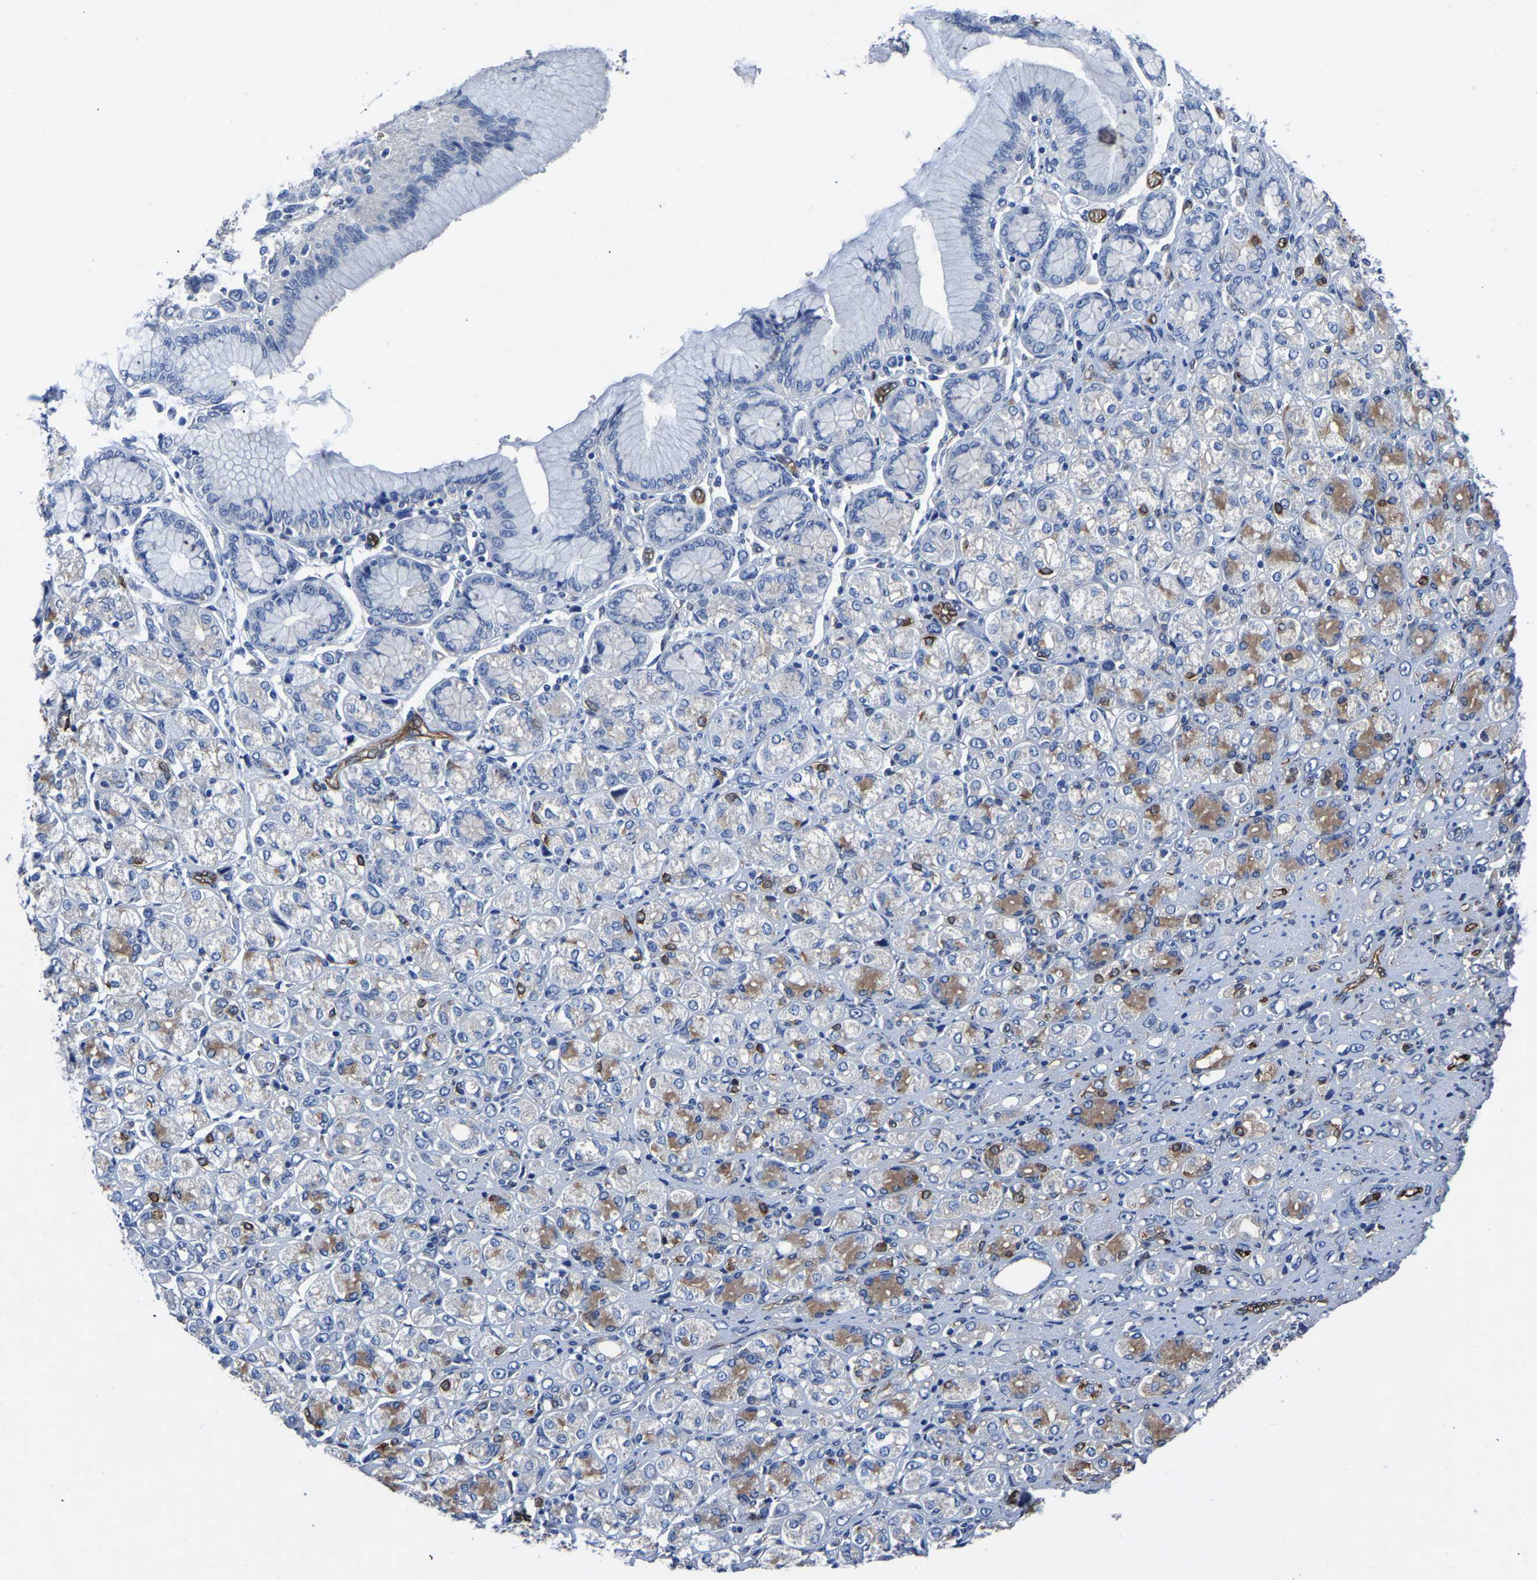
{"staining": {"intensity": "negative", "quantity": "none", "location": "none"}, "tissue": "stomach cancer", "cell_type": "Tumor cells", "image_type": "cancer", "snomed": [{"axis": "morphology", "description": "Adenocarcinoma, NOS"}, {"axis": "topography", "description": "Stomach"}], "caption": "IHC photomicrograph of stomach cancer (adenocarcinoma) stained for a protein (brown), which displays no positivity in tumor cells.", "gene": "ATG2B", "patient": {"sex": "female", "age": 65}}